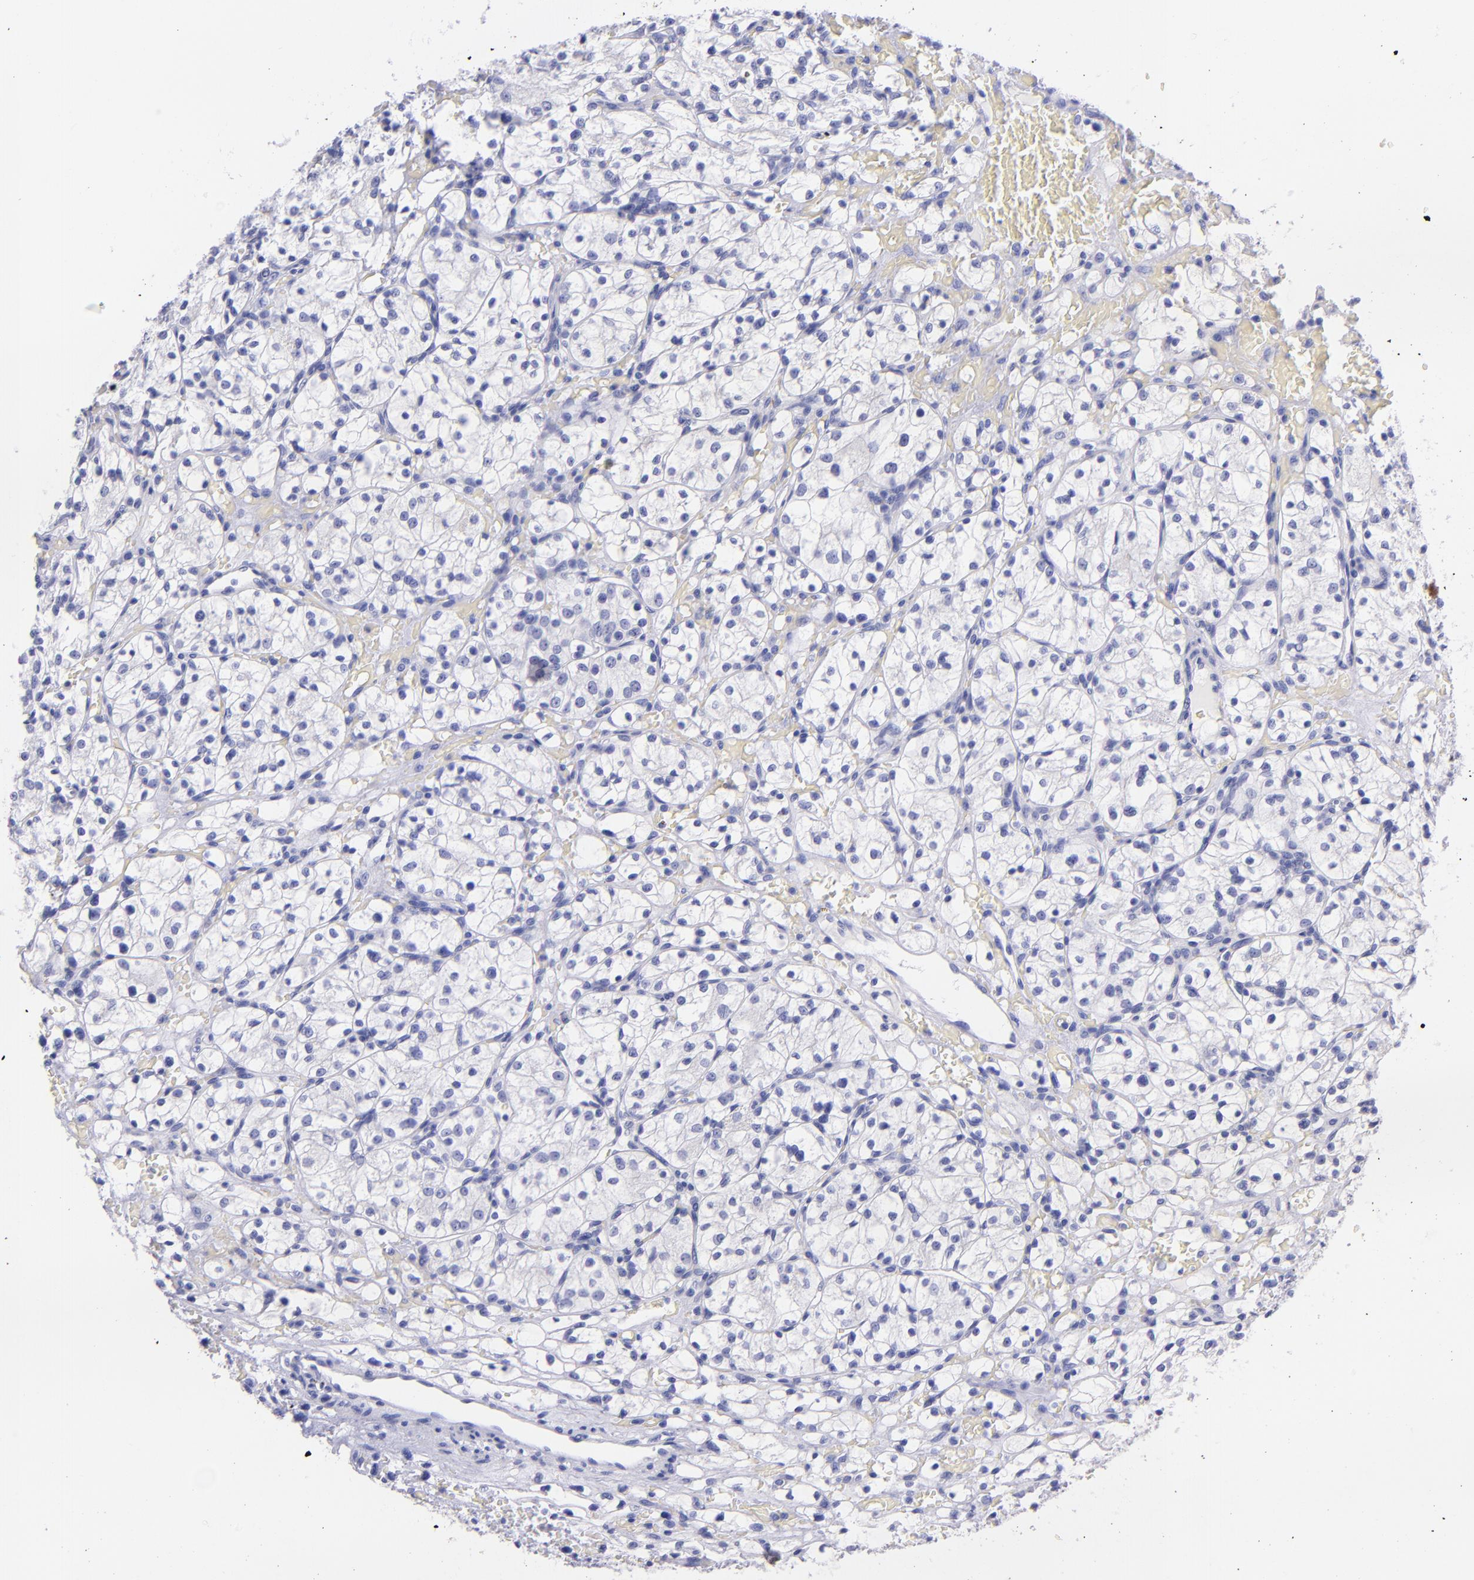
{"staining": {"intensity": "negative", "quantity": "none", "location": "none"}, "tissue": "renal cancer", "cell_type": "Tumor cells", "image_type": "cancer", "snomed": [{"axis": "morphology", "description": "Adenocarcinoma, NOS"}, {"axis": "topography", "description": "Kidney"}], "caption": "Protein analysis of adenocarcinoma (renal) exhibits no significant staining in tumor cells.", "gene": "UCHL1", "patient": {"sex": "female", "age": 60}}